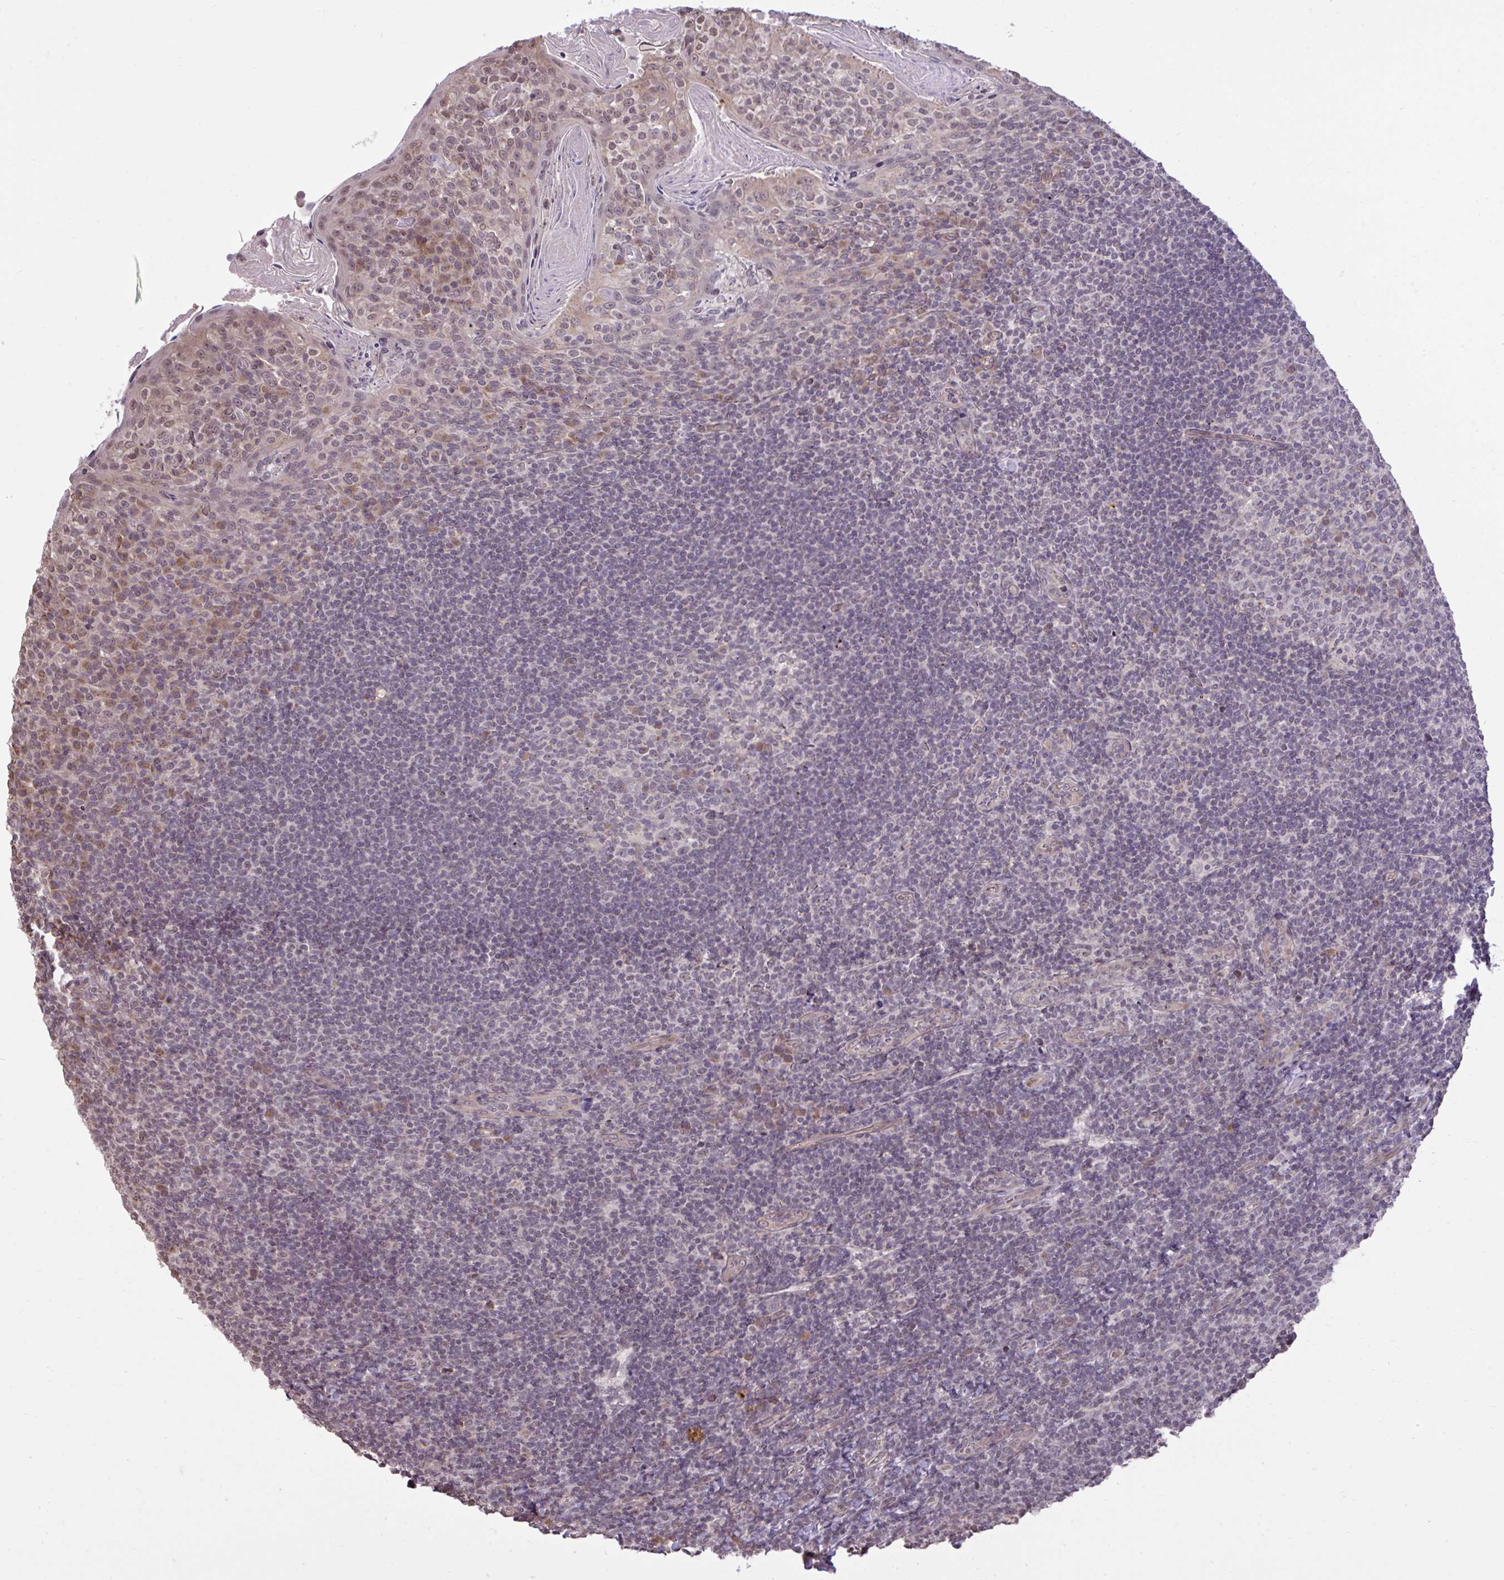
{"staining": {"intensity": "weak", "quantity": "<25%", "location": "cytoplasmic/membranous"}, "tissue": "tonsil", "cell_type": "Germinal center cells", "image_type": "normal", "snomed": [{"axis": "morphology", "description": "Normal tissue, NOS"}, {"axis": "topography", "description": "Tonsil"}], "caption": "This is a histopathology image of immunohistochemistry staining of normal tonsil, which shows no positivity in germinal center cells.", "gene": "CYP20A1", "patient": {"sex": "female", "age": 10}}